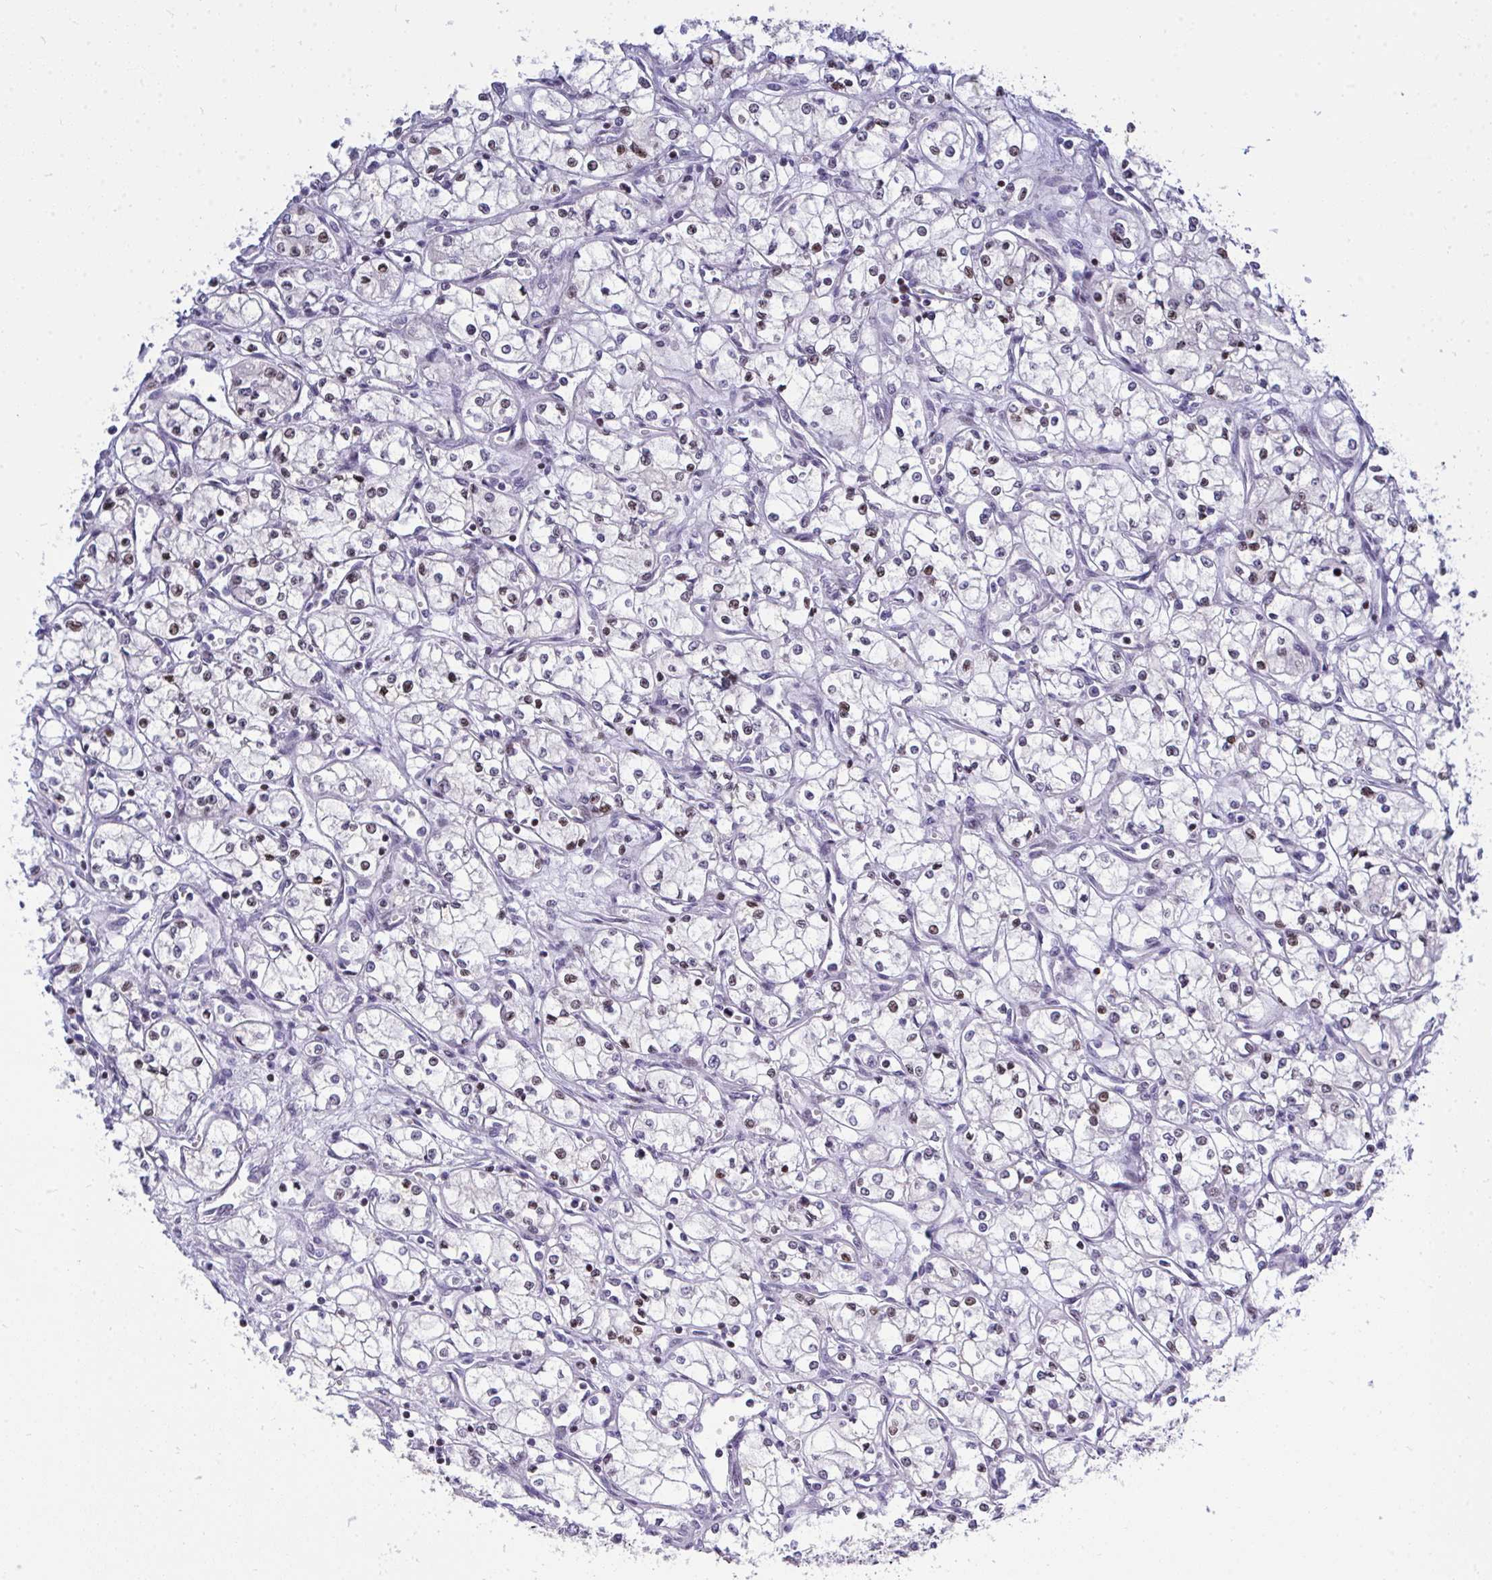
{"staining": {"intensity": "weak", "quantity": "25%-75%", "location": "nuclear"}, "tissue": "renal cancer", "cell_type": "Tumor cells", "image_type": "cancer", "snomed": [{"axis": "morphology", "description": "Normal tissue, NOS"}, {"axis": "morphology", "description": "Adenocarcinoma, NOS"}, {"axis": "topography", "description": "Kidney"}], "caption": "A low amount of weak nuclear positivity is seen in about 25%-75% of tumor cells in renal cancer (adenocarcinoma) tissue.", "gene": "PLPPR3", "patient": {"sex": "male", "age": 59}}